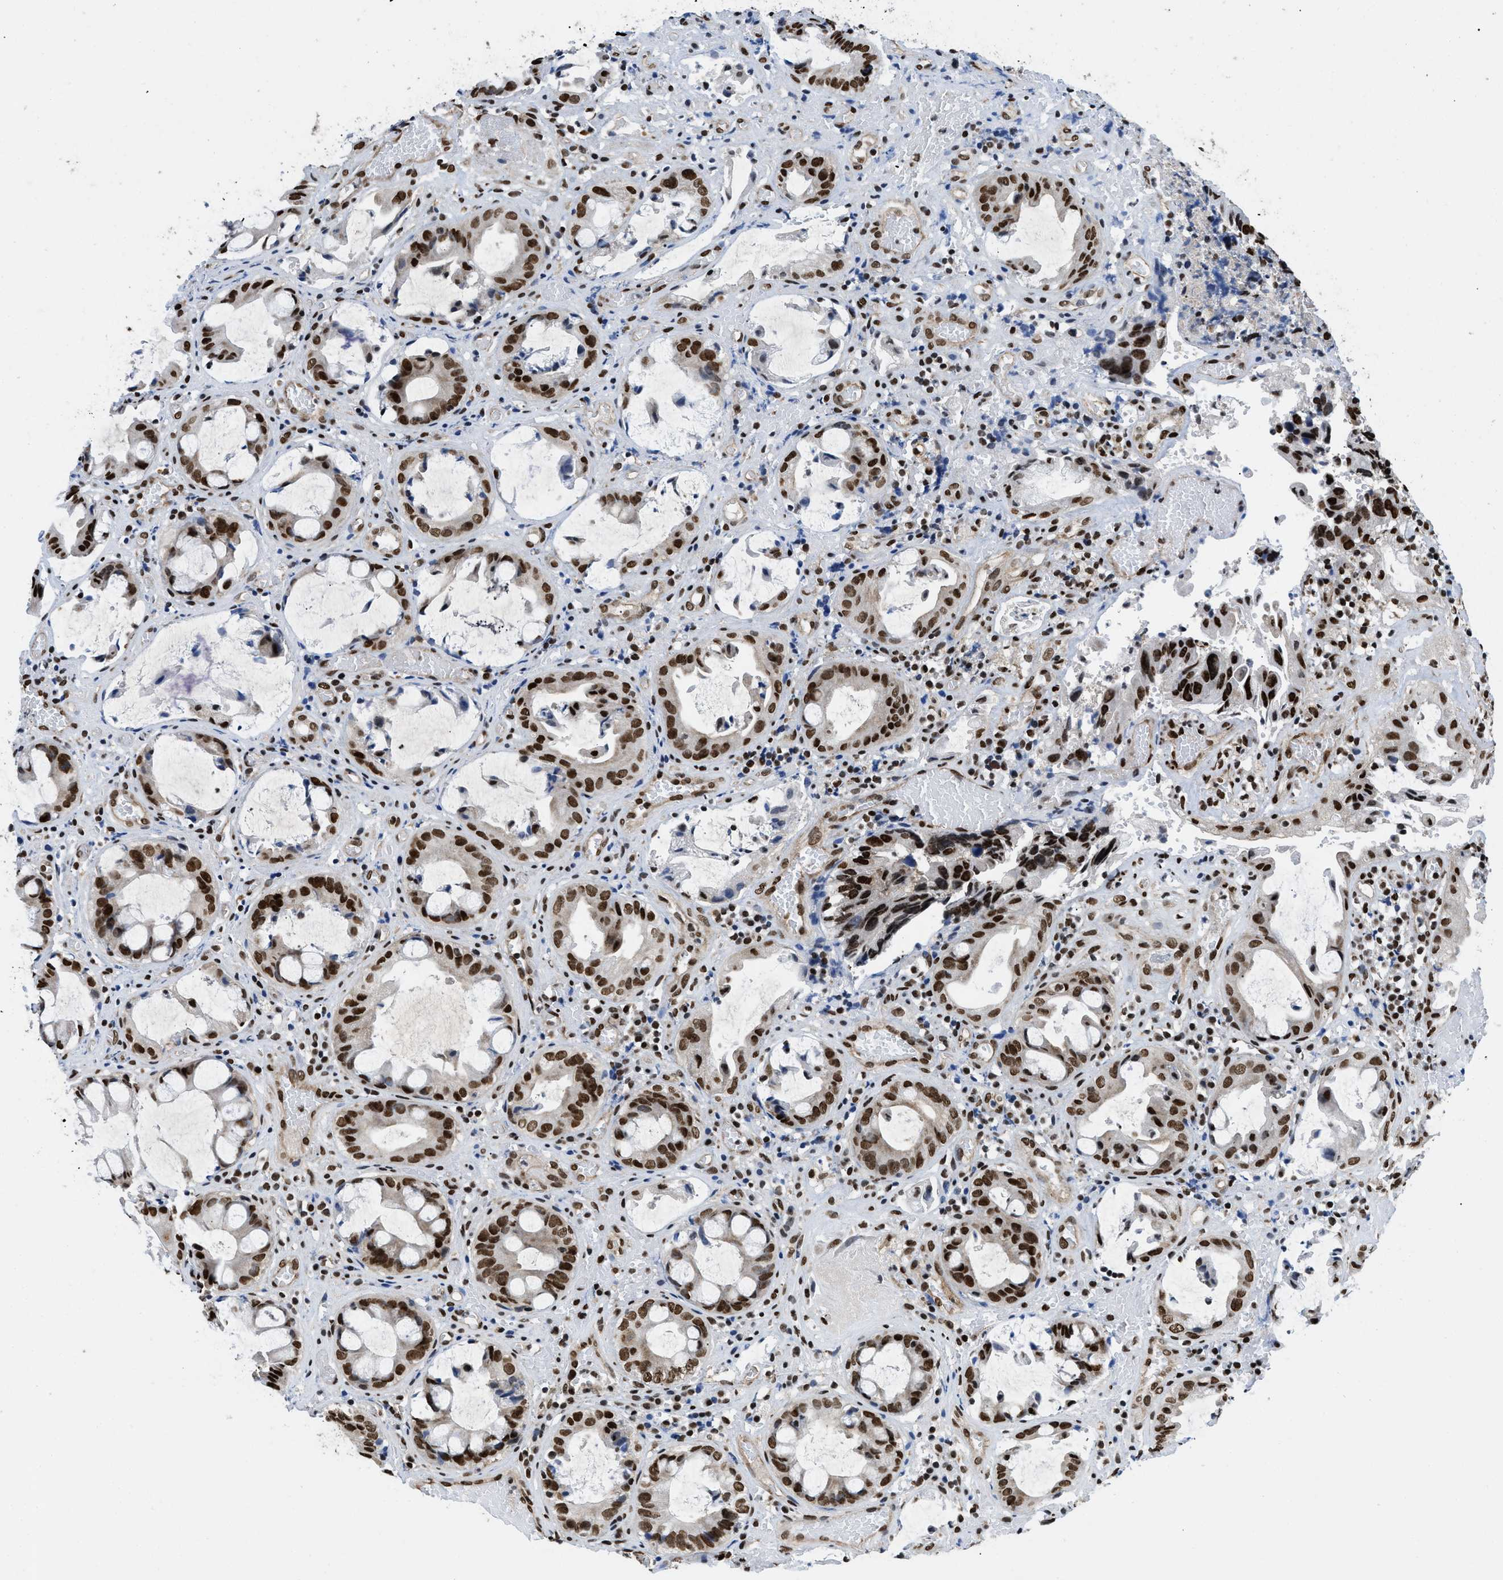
{"staining": {"intensity": "strong", "quantity": ">75%", "location": "nuclear"}, "tissue": "colorectal cancer", "cell_type": "Tumor cells", "image_type": "cancer", "snomed": [{"axis": "morphology", "description": "Adenocarcinoma, NOS"}, {"axis": "topography", "description": "Colon"}], "caption": "Protein expression analysis of human colorectal adenocarcinoma reveals strong nuclear positivity in about >75% of tumor cells. (DAB IHC, brown staining for protein, blue staining for nuclei).", "gene": "SAFB", "patient": {"sex": "female", "age": 57}}